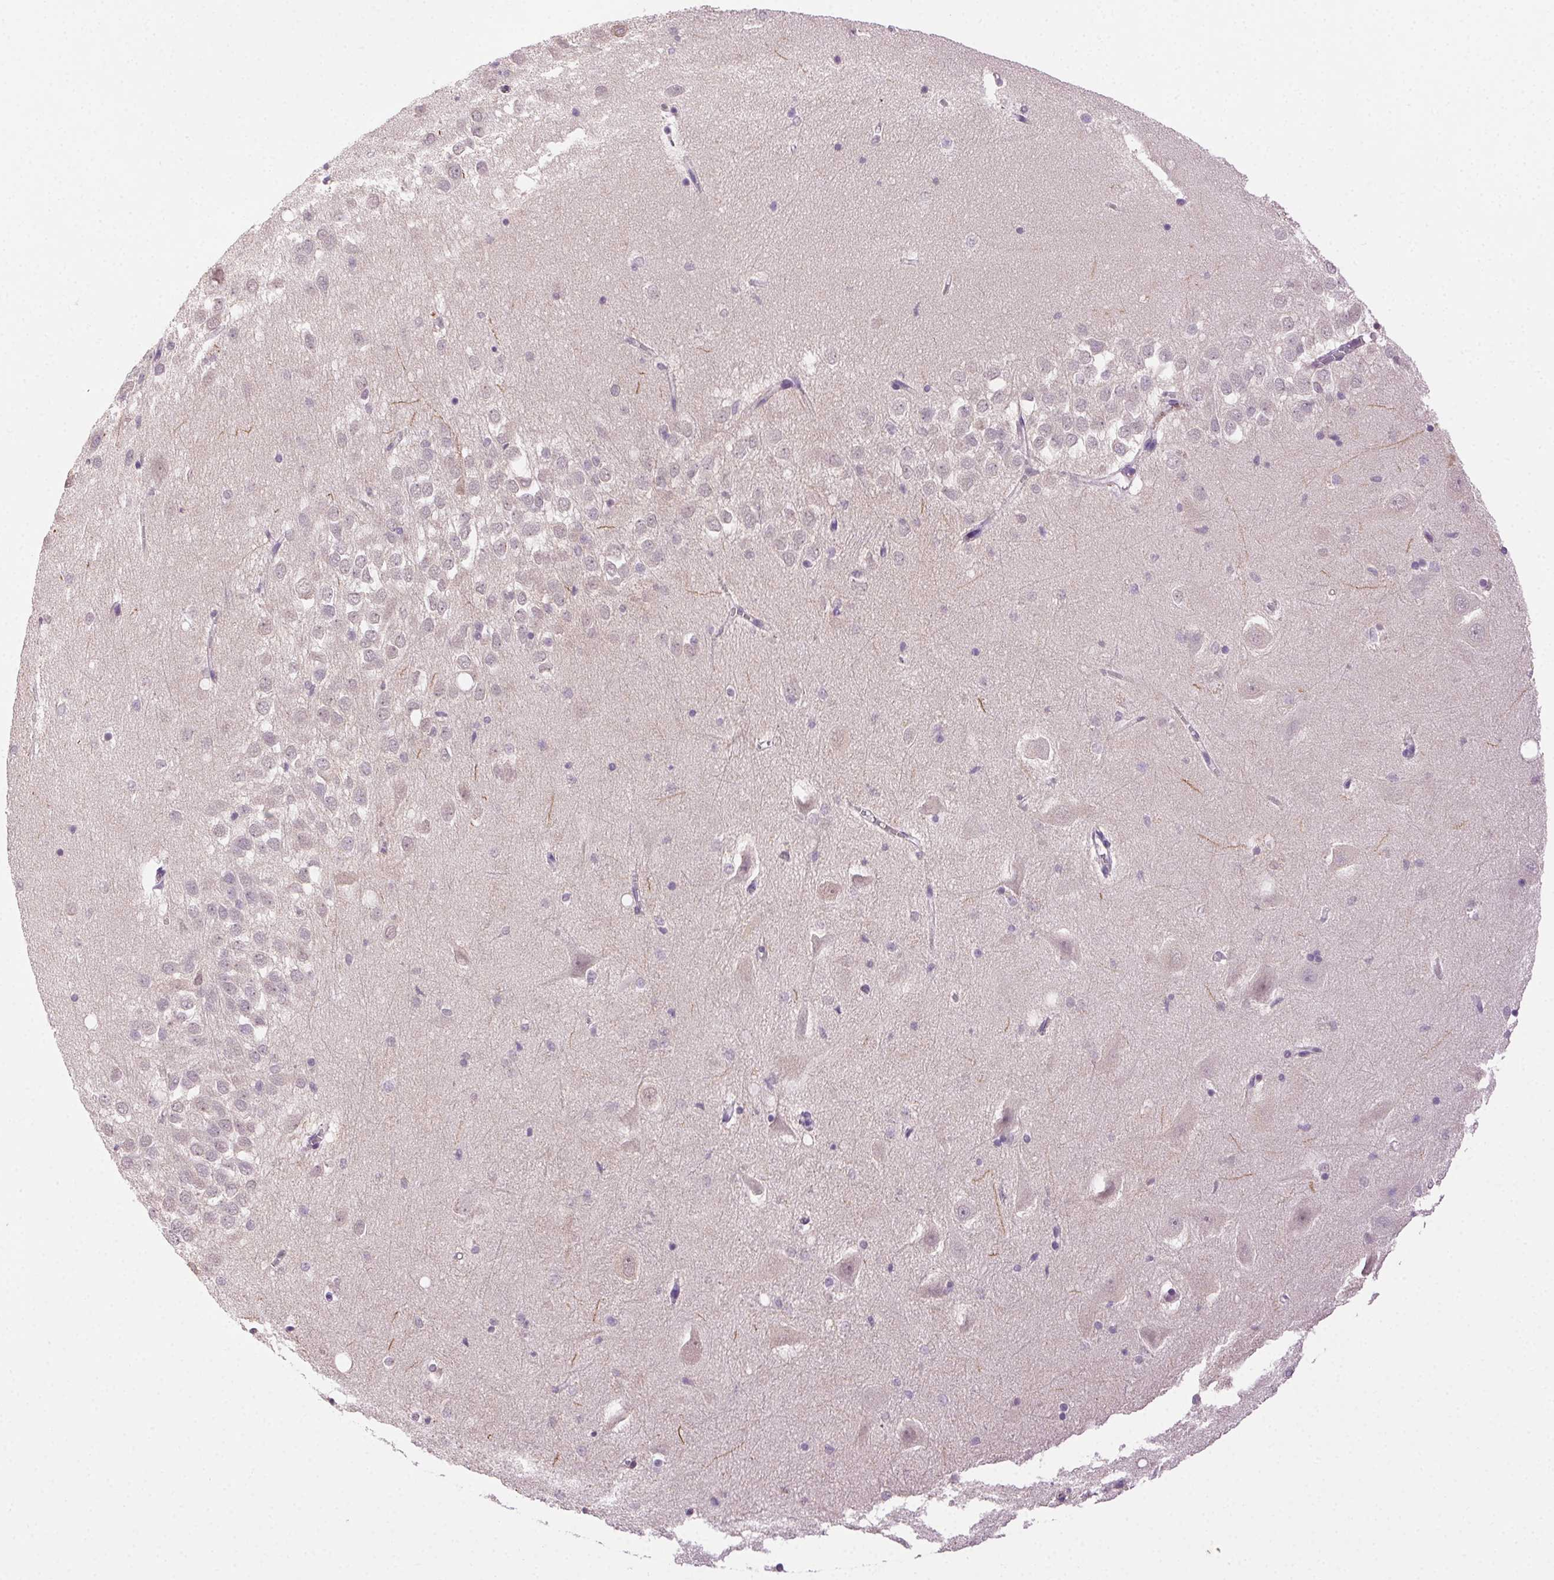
{"staining": {"intensity": "negative", "quantity": "none", "location": "none"}, "tissue": "hippocampus", "cell_type": "Glial cells", "image_type": "normal", "snomed": [{"axis": "morphology", "description": "Normal tissue, NOS"}, {"axis": "topography", "description": "Hippocampus"}], "caption": "A micrograph of hippocampus stained for a protein demonstrates no brown staining in glial cells.", "gene": "CLDN10", "patient": {"sex": "male", "age": 58}}